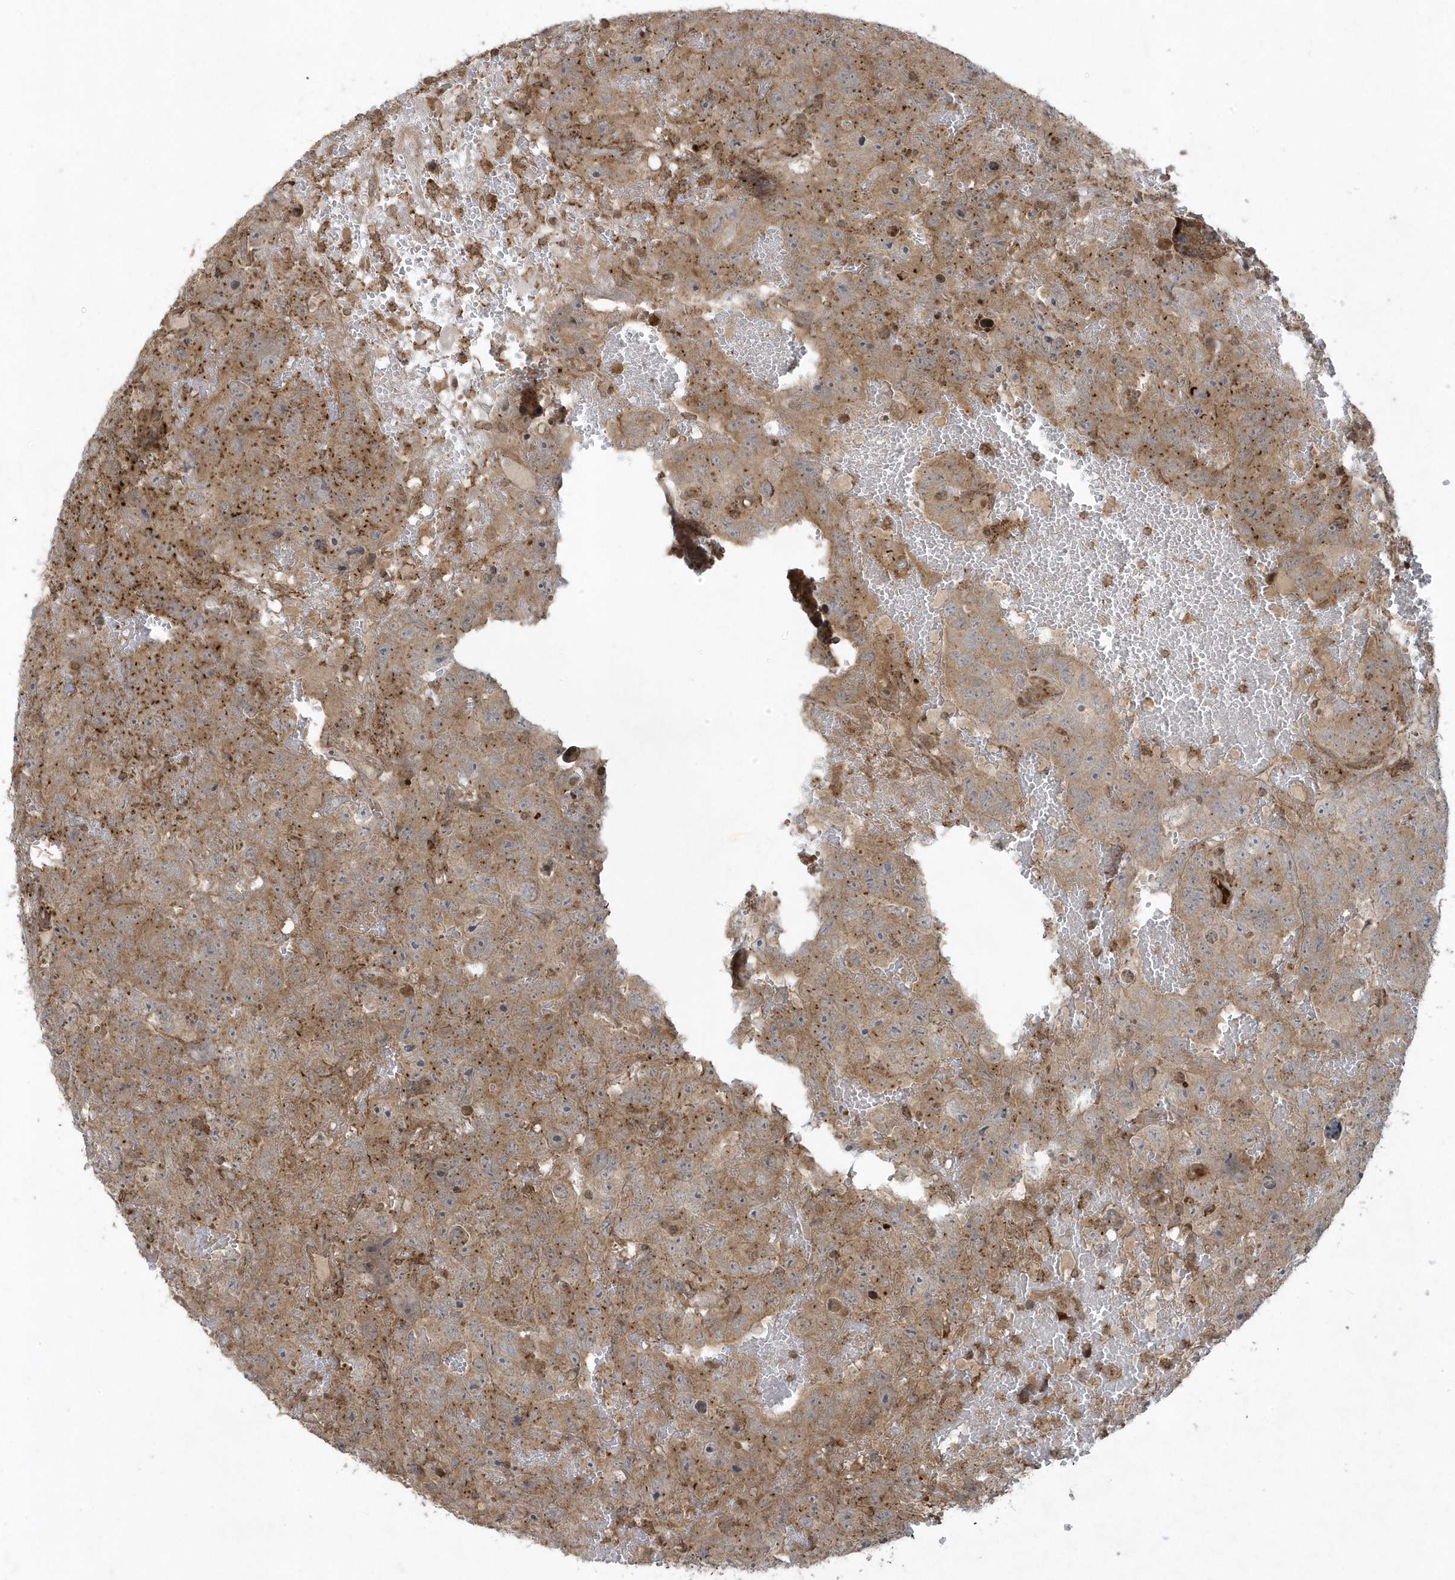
{"staining": {"intensity": "moderate", "quantity": ">75%", "location": "cytoplasmic/membranous"}, "tissue": "testis cancer", "cell_type": "Tumor cells", "image_type": "cancer", "snomed": [{"axis": "morphology", "description": "Carcinoma, Embryonal, NOS"}, {"axis": "topography", "description": "Testis"}], "caption": "Protein staining of testis cancer (embryonal carcinoma) tissue displays moderate cytoplasmic/membranous positivity in approximately >75% of tumor cells. Using DAB (3,3'-diaminobenzidine) (brown) and hematoxylin (blue) stains, captured at high magnification using brightfield microscopy.", "gene": "STAMBP", "patient": {"sex": "male", "age": 45}}